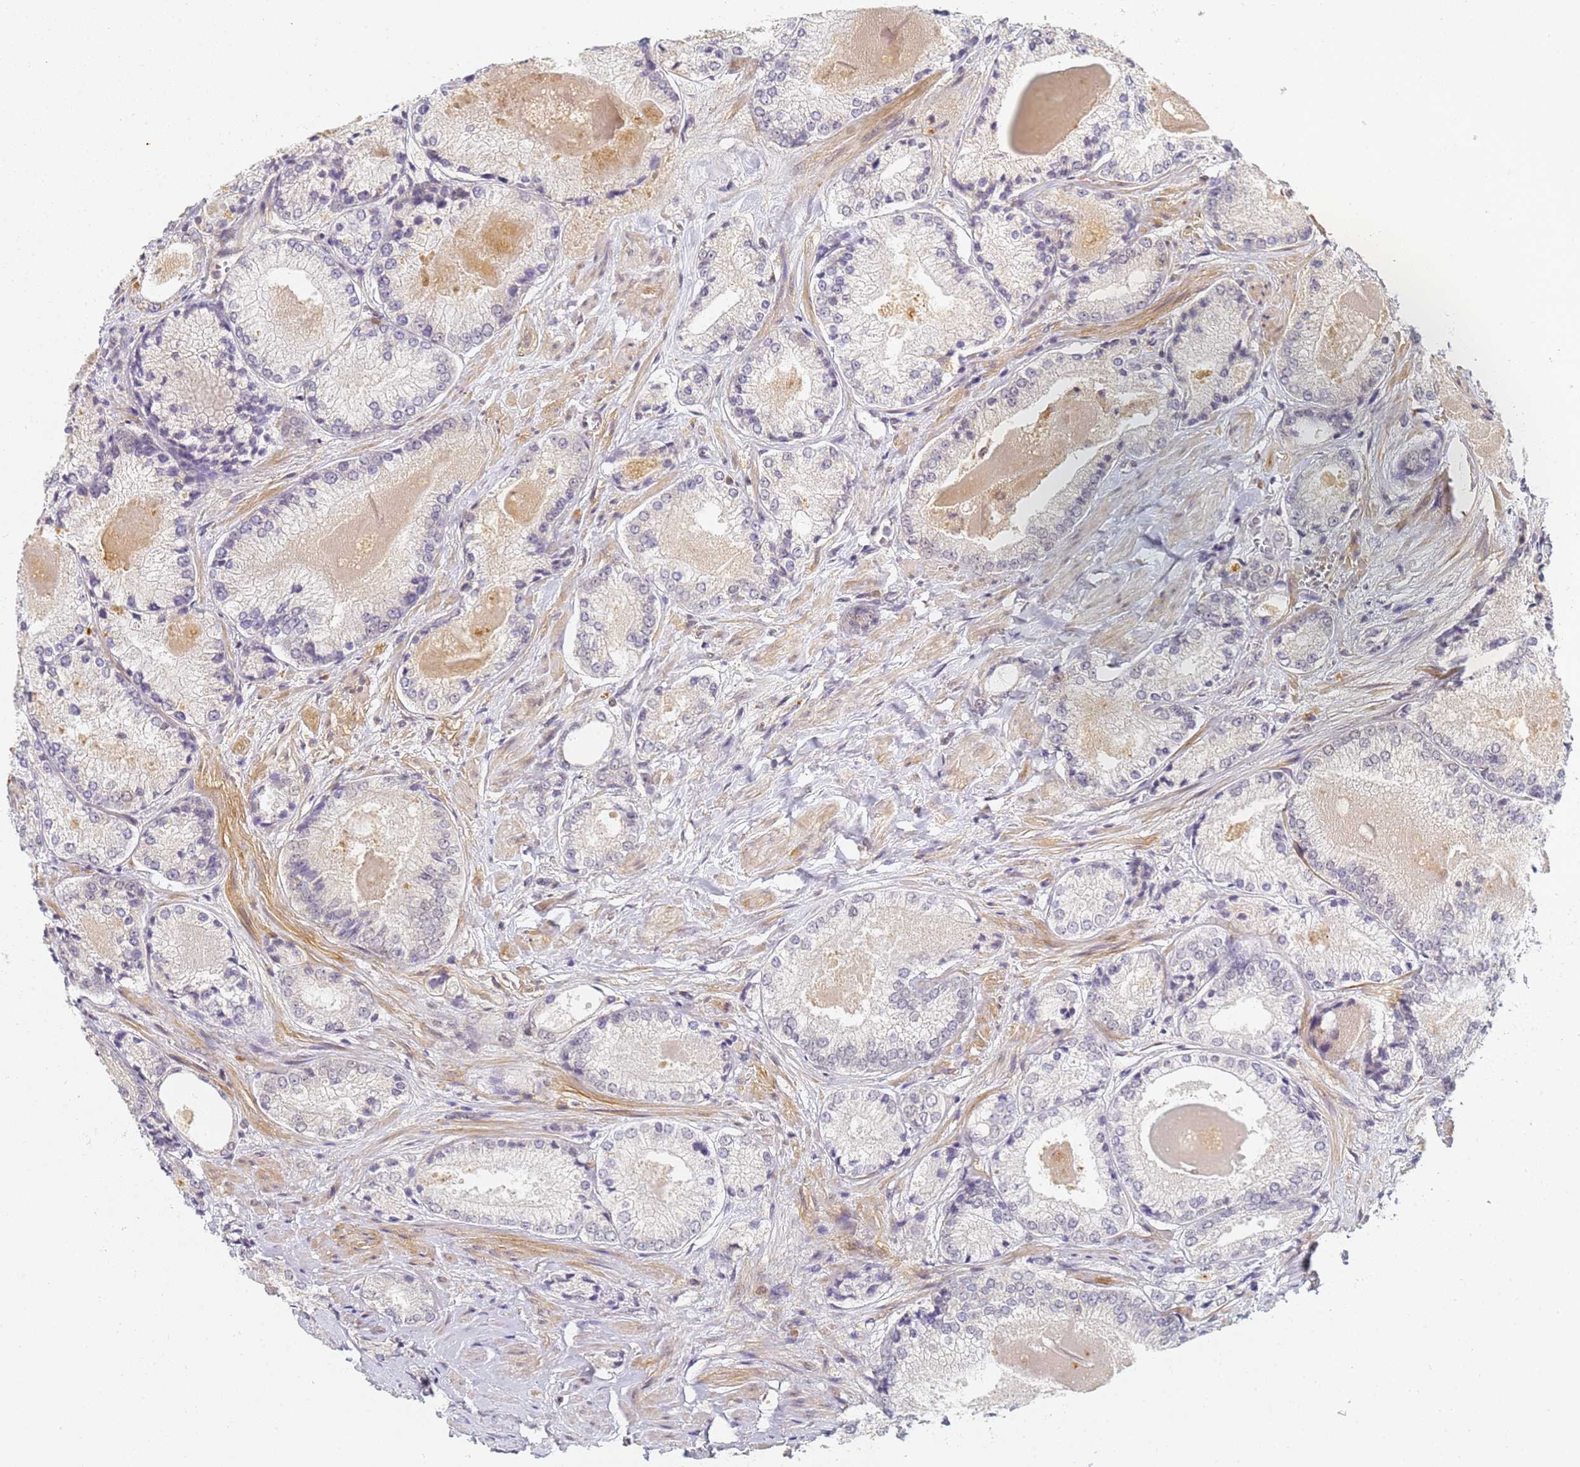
{"staining": {"intensity": "negative", "quantity": "none", "location": "none"}, "tissue": "prostate cancer", "cell_type": "Tumor cells", "image_type": "cancer", "snomed": [{"axis": "morphology", "description": "Adenocarcinoma, Low grade"}, {"axis": "topography", "description": "Prostate"}], "caption": "A high-resolution micrograph shows immunohistochemistry staining of adenocarcinoma (low-grade) (prostate), which demonstrates no significant positivity in tumor cells.", "gene": "HMCES", "patient": {"sex": "male", "age": 68}}